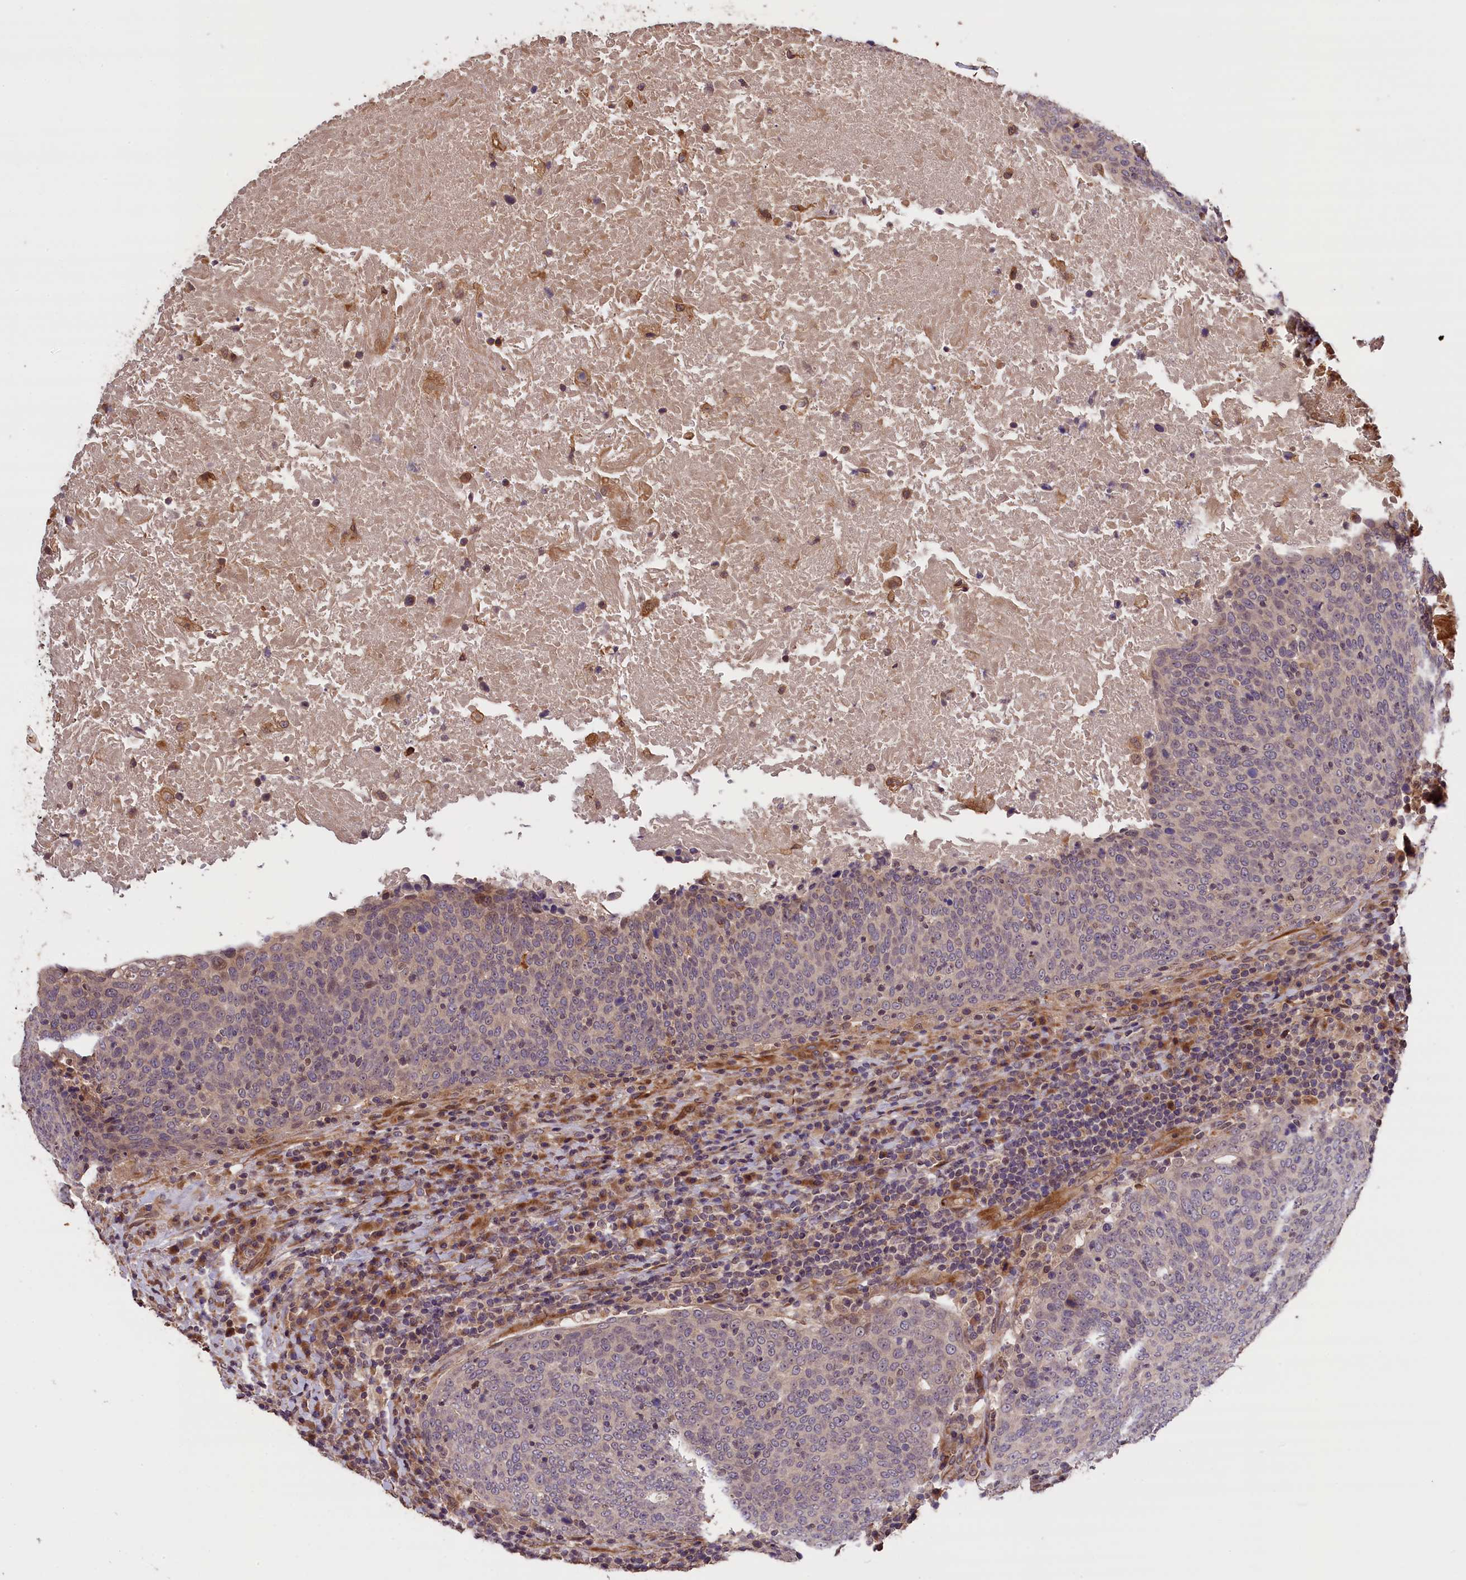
{"staining": {"intensity": "weak", "quantity": "25%-75%", "location": "cytoplasmic/membranous,nuclear"}, "tissue": "head and neck cancer", "cell_type": "Tumor cells", "image_type": "cancer", "snomed": [{"axis": "morphology", "description": "Squamous cell carcinoma, NOS"}, {"axis": "morphology", "description": "Squamous cell carcinoma, metastatic, NOS"}, {"axis": "topography", "description": "Lymph node"}, {"axis": "topography", "description": "Head-Neck"}], "caption": "IHC photomicrograph of human squamous cell carcinoma (head and neck) stained for a protein (brown), which demonstrates low levels of weak cytoplasmic/membranous and nuclear staining in approximately 25%-75% of tumor cells.", "gene": "DNAJB9", "patient": {"sex": "male", "age": 62}}